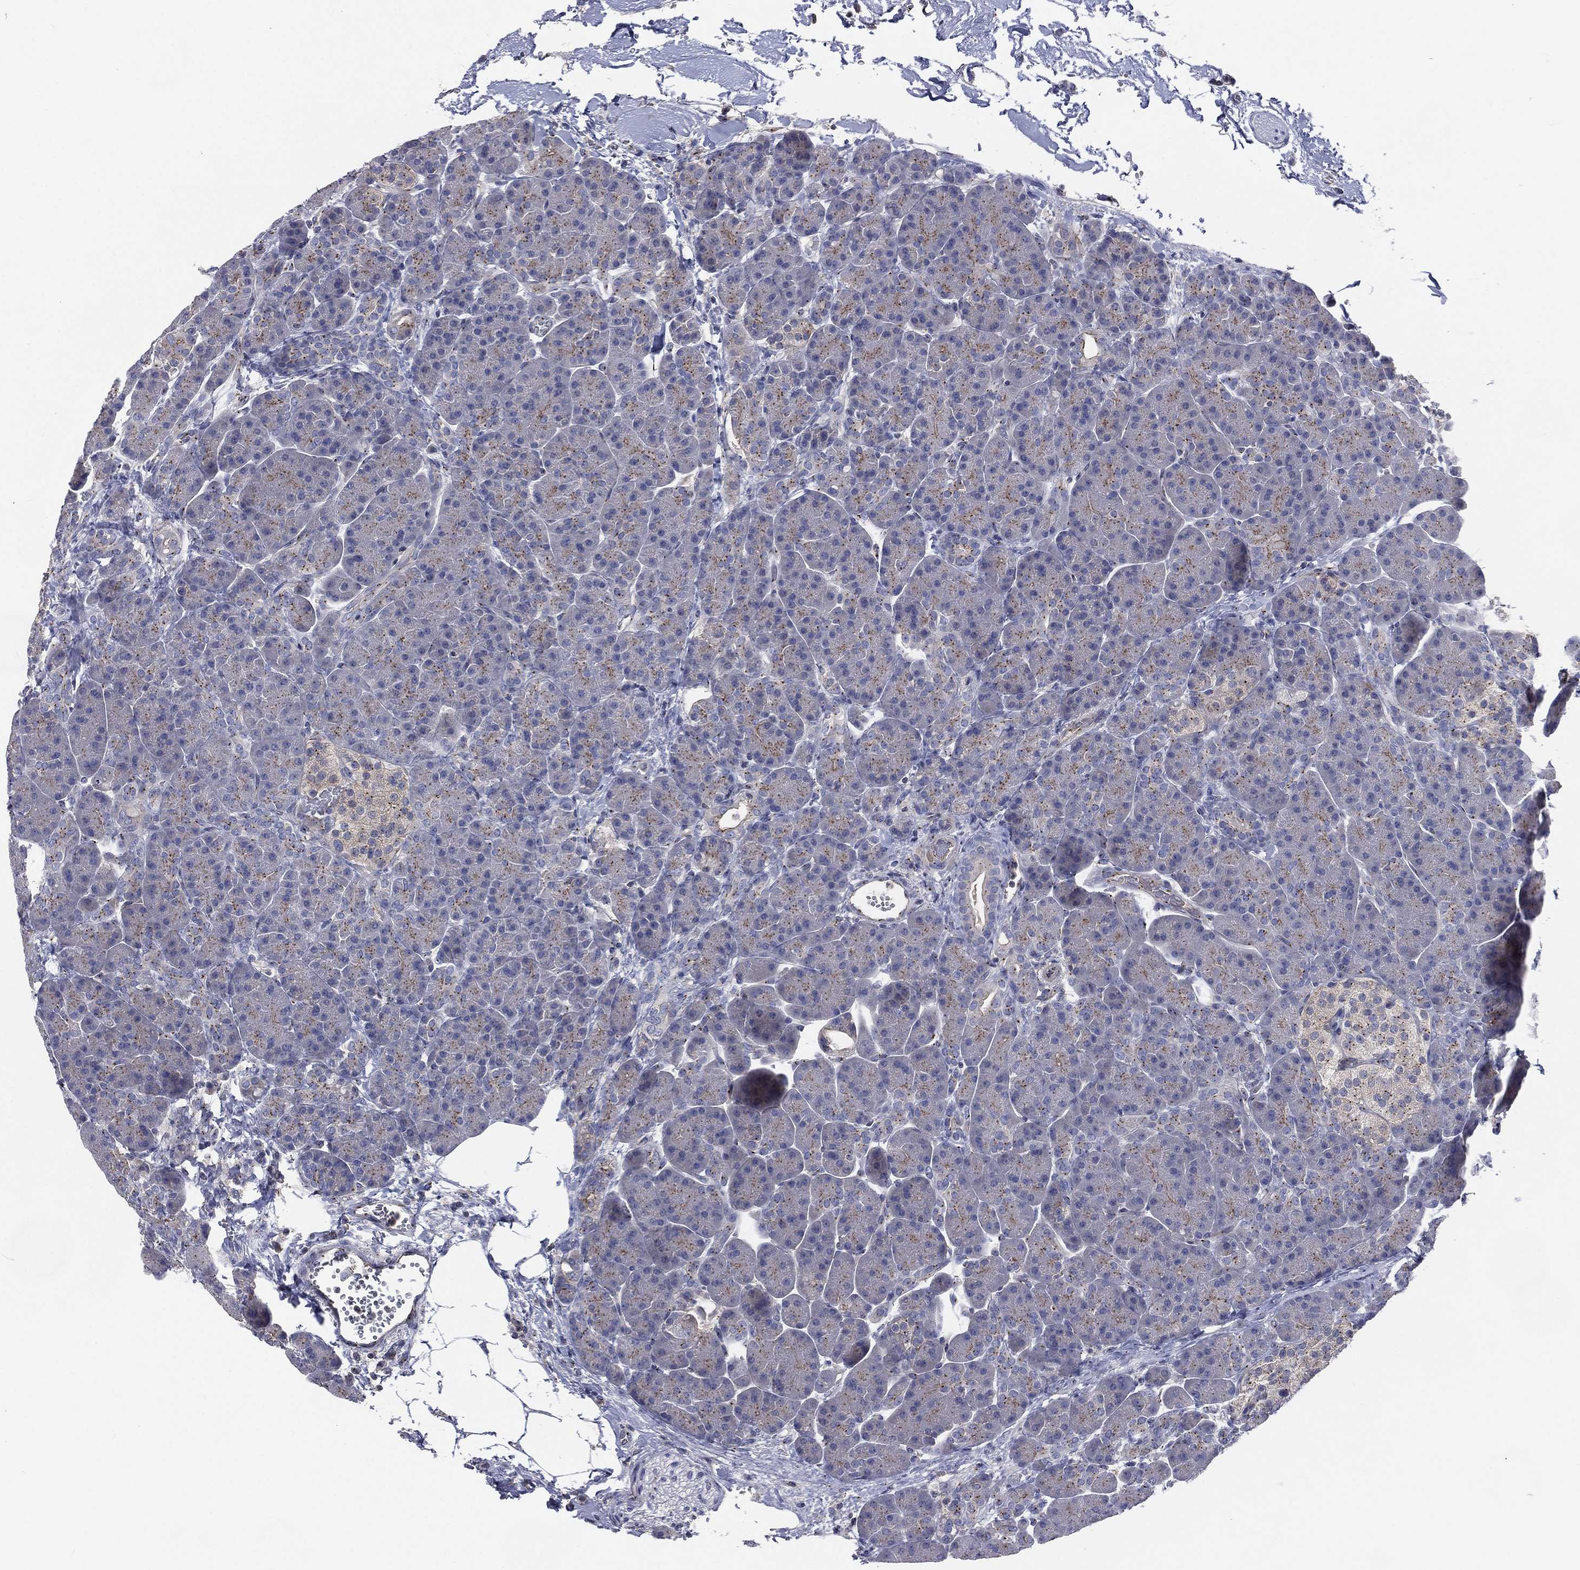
{"staining": {"intensity": "weak", "quantity": "<25%", "location": "cytoplasmic/membranous"}, "tissue": "pancreas", "cell_type": "Exocrine glandular cells", "image_type": "normal", "snomed": [{"axis": "morphology", "description": "Normal tissue, NOS"}, {"axis": "topography", "description": "Pancreas"}], "caption": "A histopathology image of pancreas stained for a protein shows no brown staining in exocrine glandular cells. Nuclei are stained in blue.", "gene": "CROCC", "patient": {"sex": "female", "age": 63}}